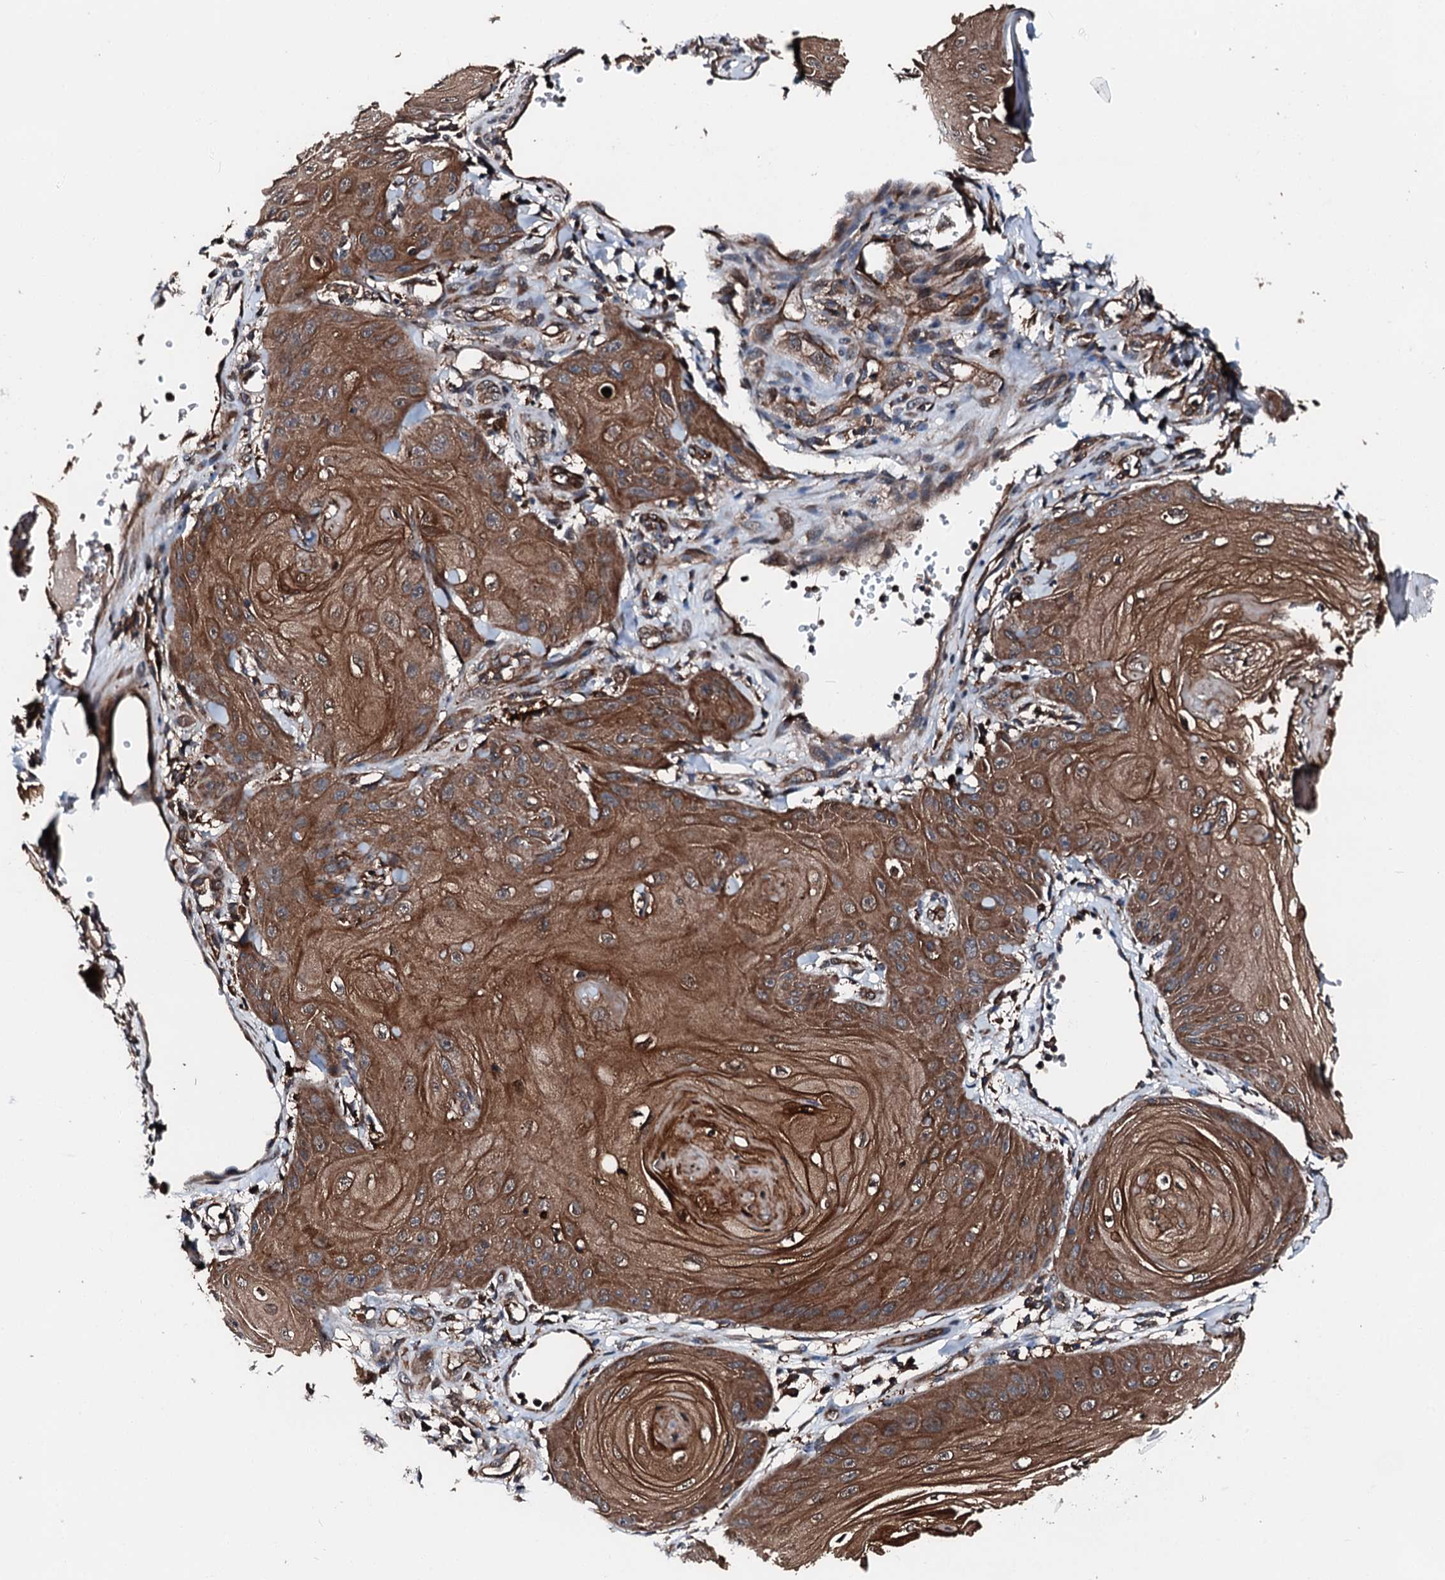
{"staining": {"intensity": "moderate", "quantity": ">75%", "location": "cytoplasmic/membranous"}, "tissue": "skin cancer", "cell_type": "Tumor cells", "image_type": "cancer", "snomed": [{"axis": "morphology", "description": "Squamous cell carcinoma, NOS"}, {"axis": "topography", "description": "Skin"}], "caption": "An IHC histopathology image of tumor tissue is shown. Protein staining in brown highlights moderate cytoplasmic/membranous positivity in skin cancer (squamous cell carcinoma) within tumor cells.", "gene": "FGD4", "patient": {"sex": "male", "age": 74}}